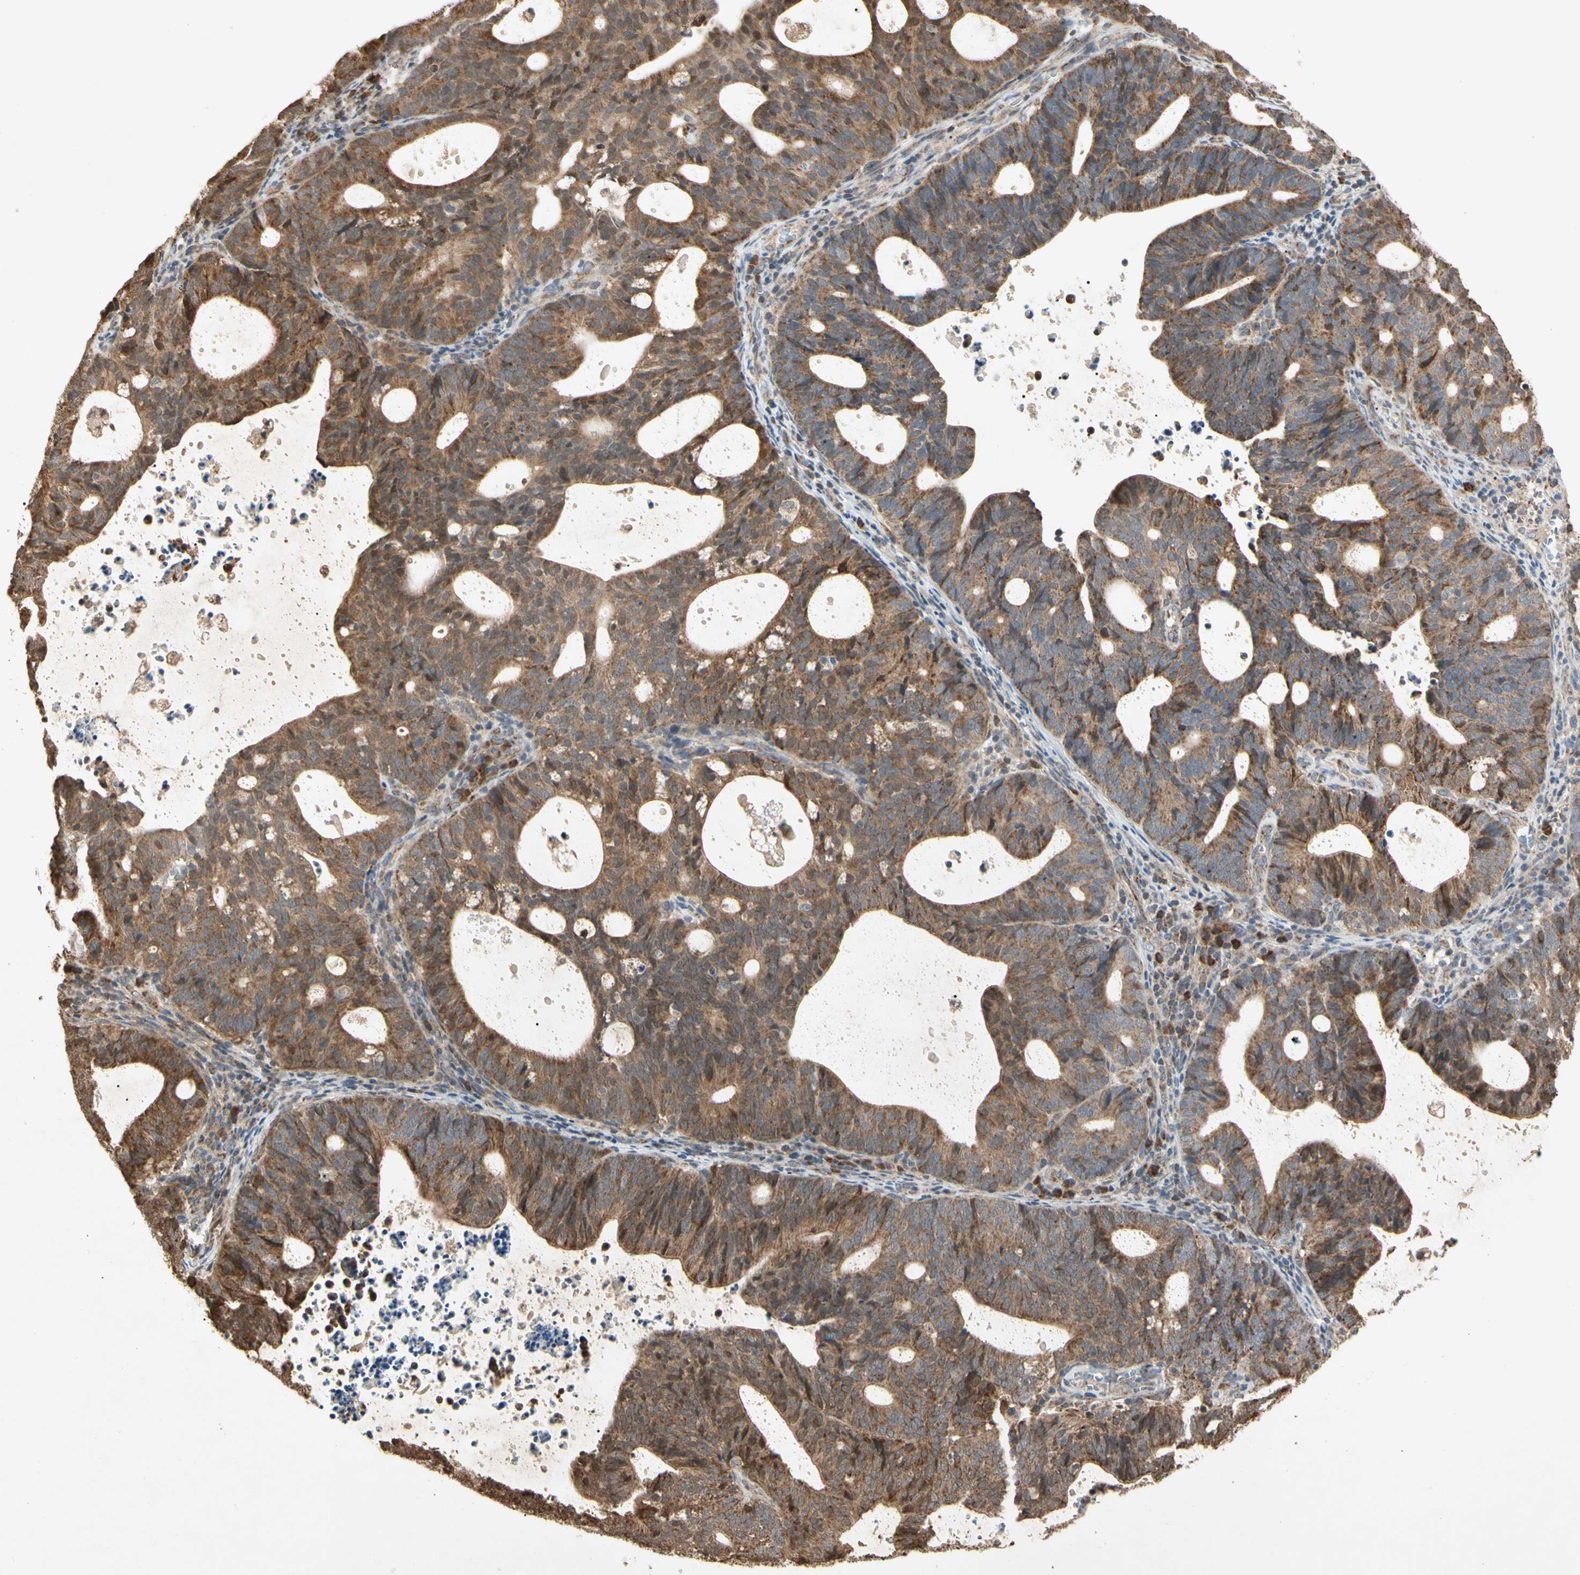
{"staining": {"intensity": "moderate", "quantity": ">75%", "location": "cytoplasmic/membranous"}, "tissue": "endometrial cancer", "cell_type": "Tumor cells", "image_type": "cancer", "snomed": [{"axis": "morphology", "description": "Adenocarcinoma, NOS"}, {"axis": "topography", "description": "Uterus"}], "caption": "Tumor cells reveal medium levels of moderate cytoplasmic/membranous expression in approximately >75% of cells in human endometrial cancer.", "gene": "PRDX5", "patient": {"sex": "female", "age": 83}}